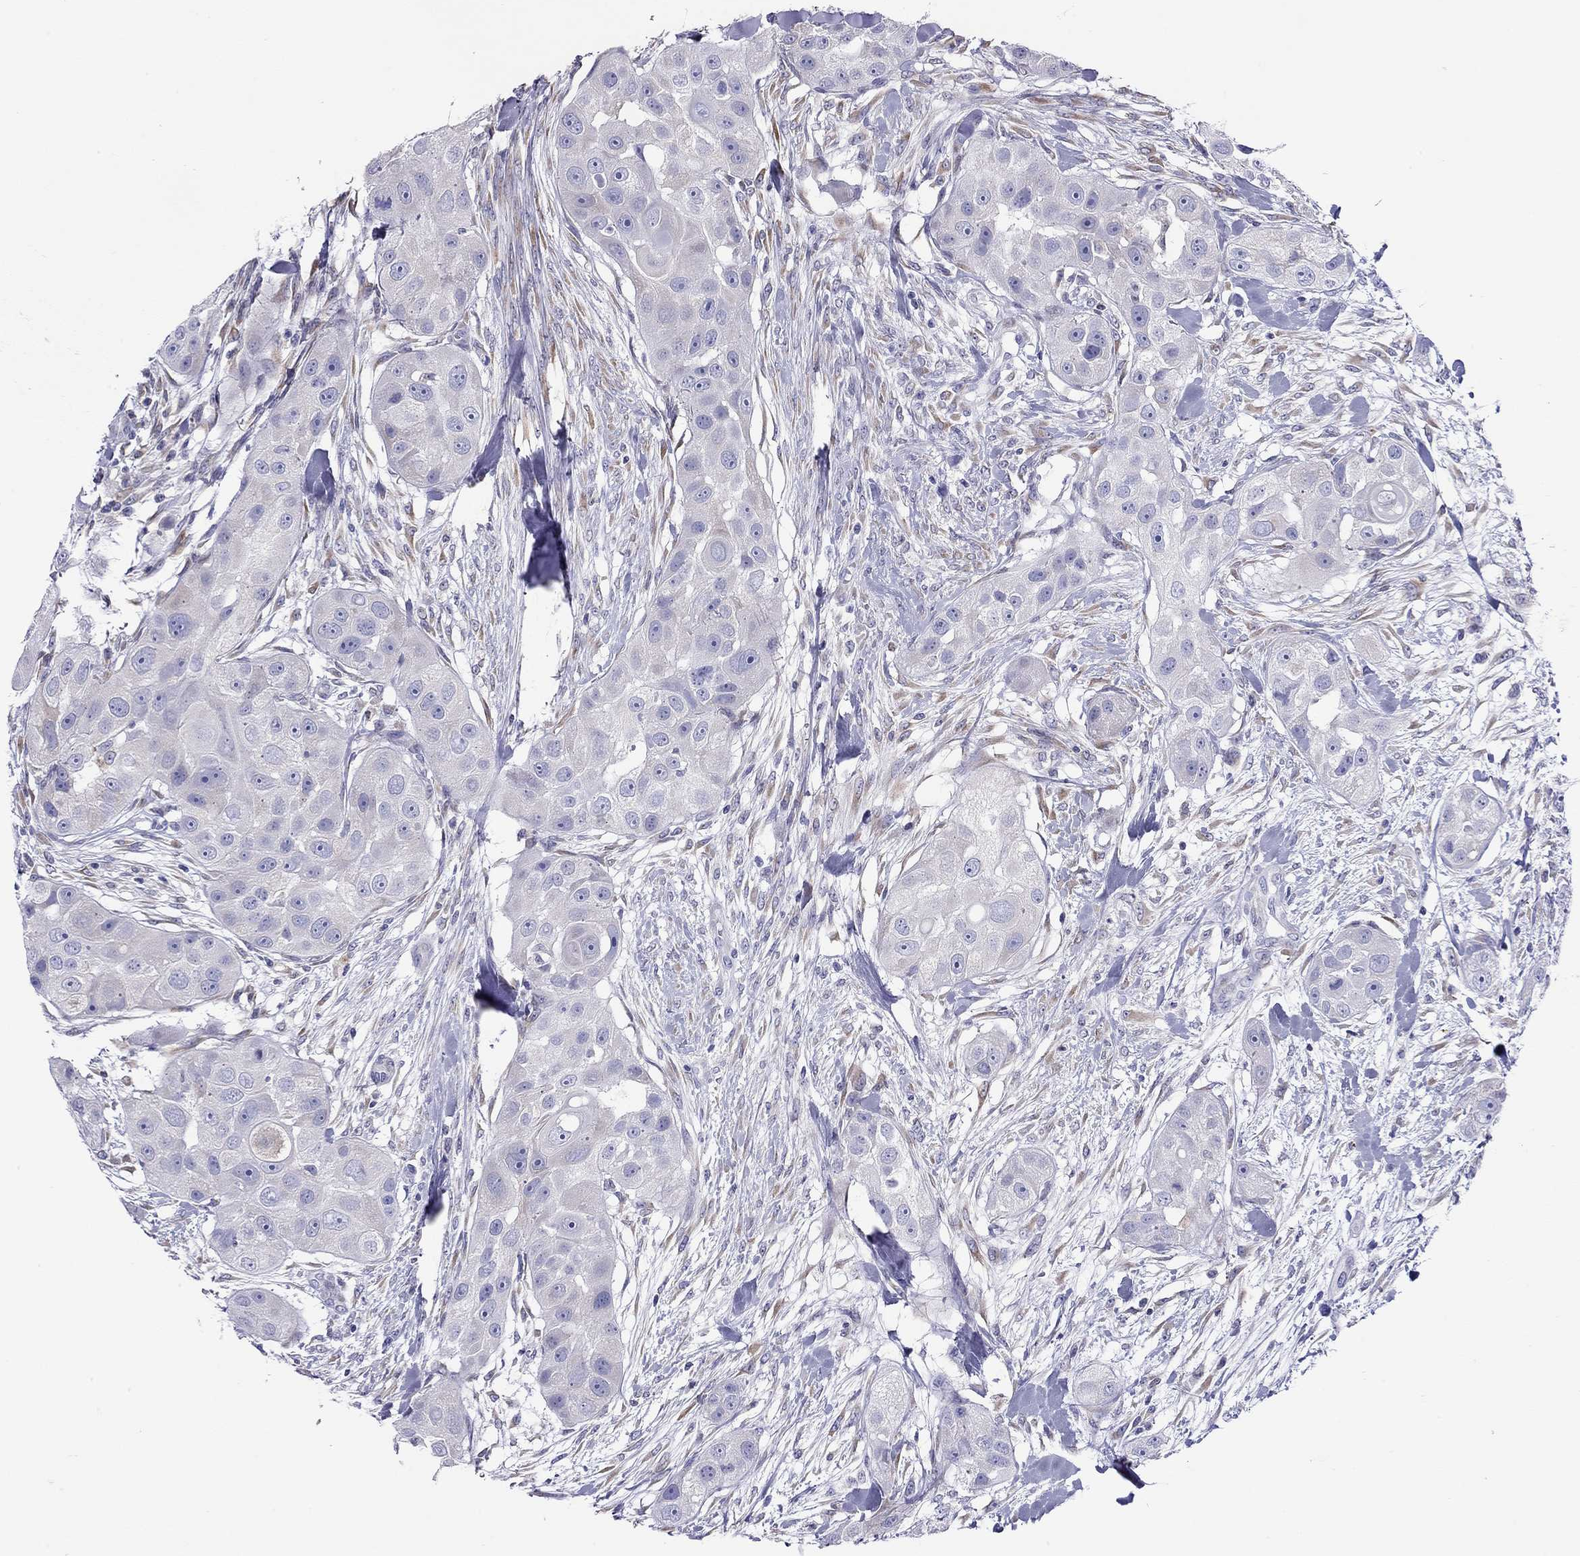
{"staining": {"intensity": "negative", "quantity": "none", "location": "none"}, "tissue": "head and neck cancer", "cell_type": "Tumor cells", "image_type": "cancer", "snomed": [{"axis": "morphology", "description": "Squamous cell carcinoma, NOS"}, {"axis": "topography", "description": "Head-Neck"}], "caption": "Protein analysis of head and neck cancer displays no significant positivity in tumor cells.", "gene": "SLC46A2", "patient": {"sex": "male", "age": 51}}